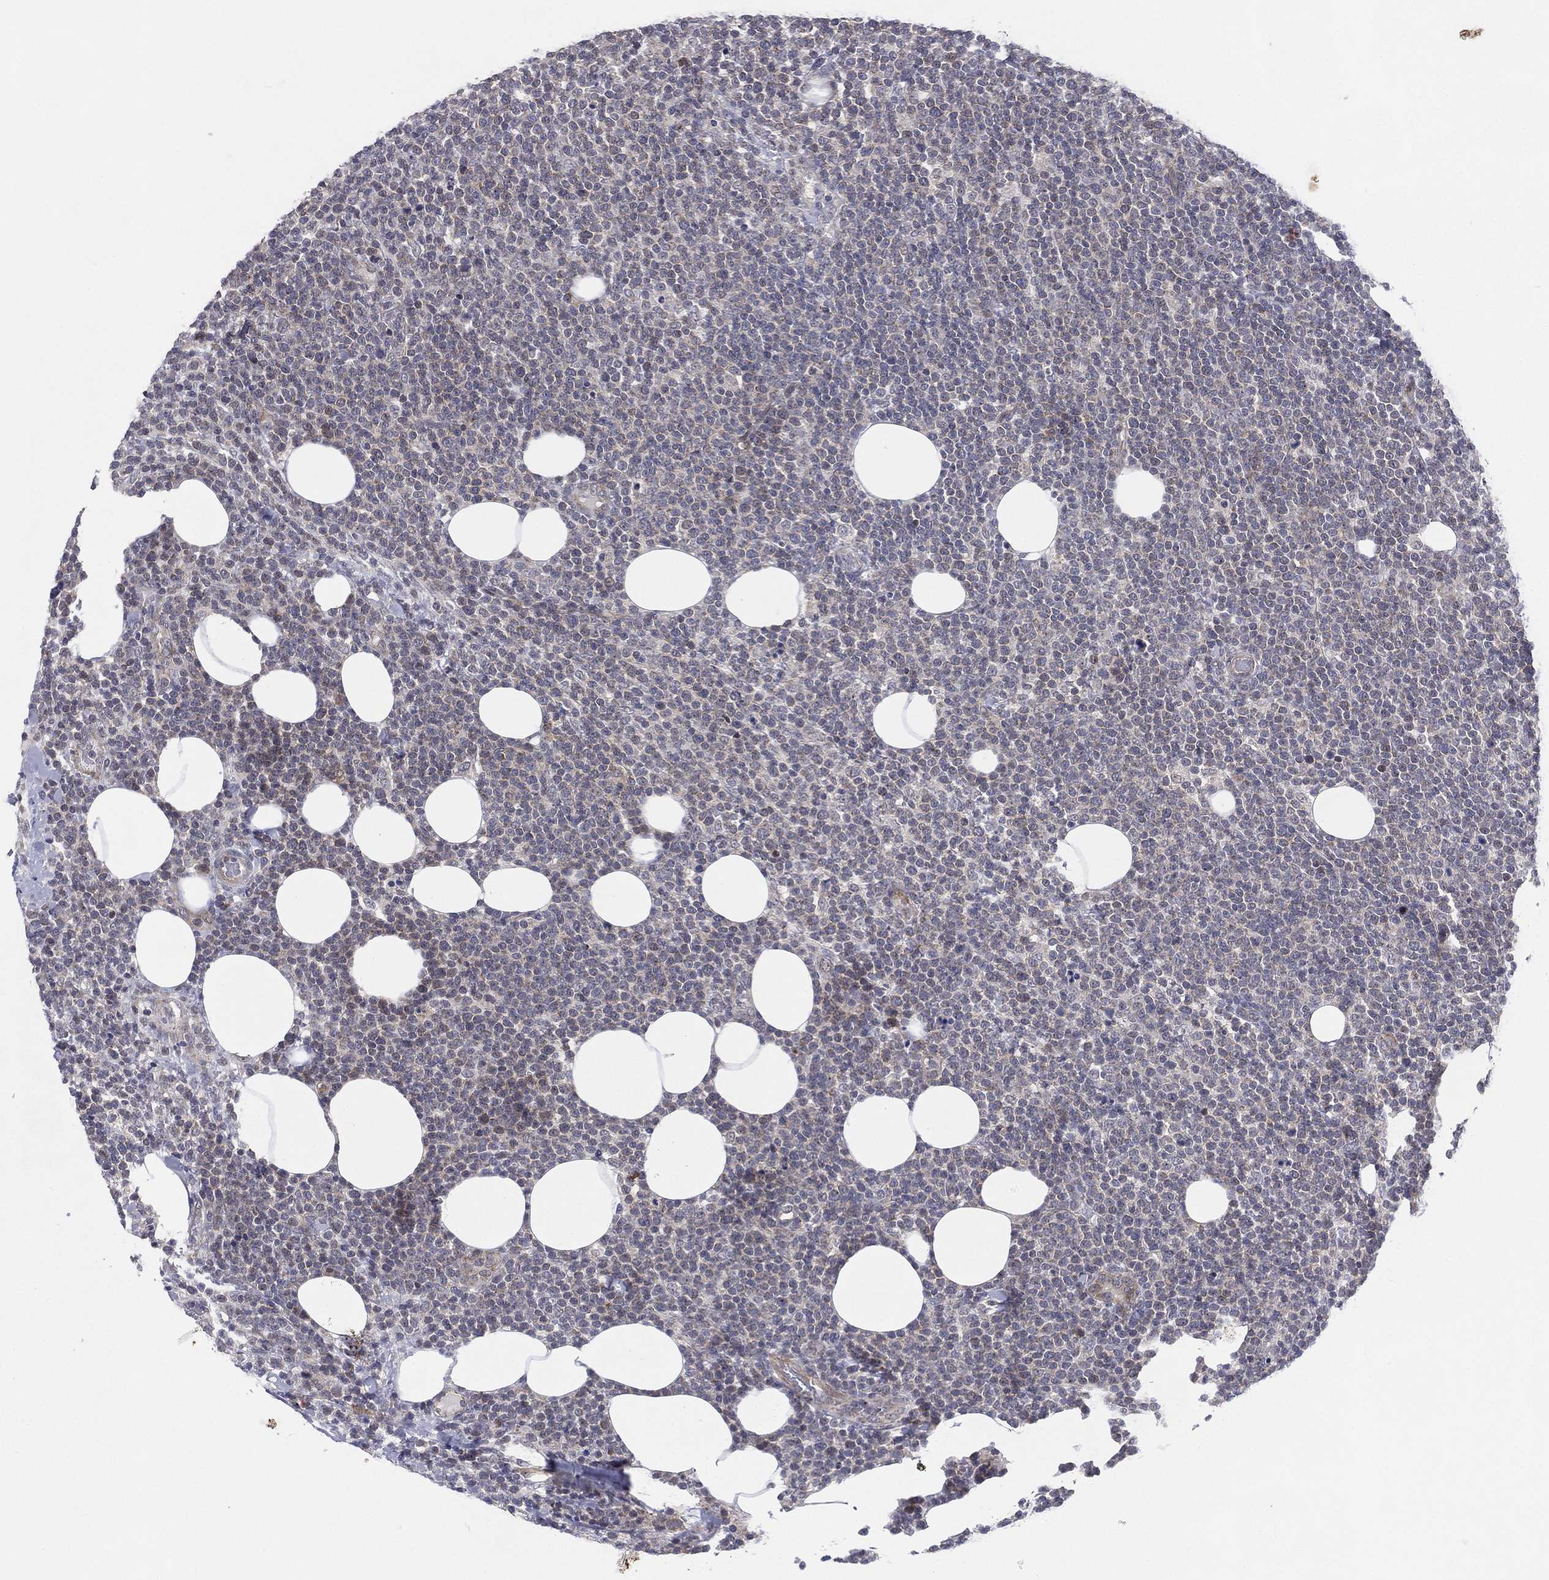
{"staining": {"intensity": "negative", "quantity": "none", "location": "none"}, "tissue": "lymphoma", "cell_type": "Tumor cells", "image_type": "cancer", "snomed": [{"axis": "morphology", "description": "Malignant lymphoma, non-Hodgkin's type, High grade"}, {"axis": "topography", "description": "Lymph node"}], "caption": "This is an IHC photomicrograph of lymphoma. There is no staining in tumor cells.", "gene": "KAT14", "patient": {"sex": "male", "age": 61}}